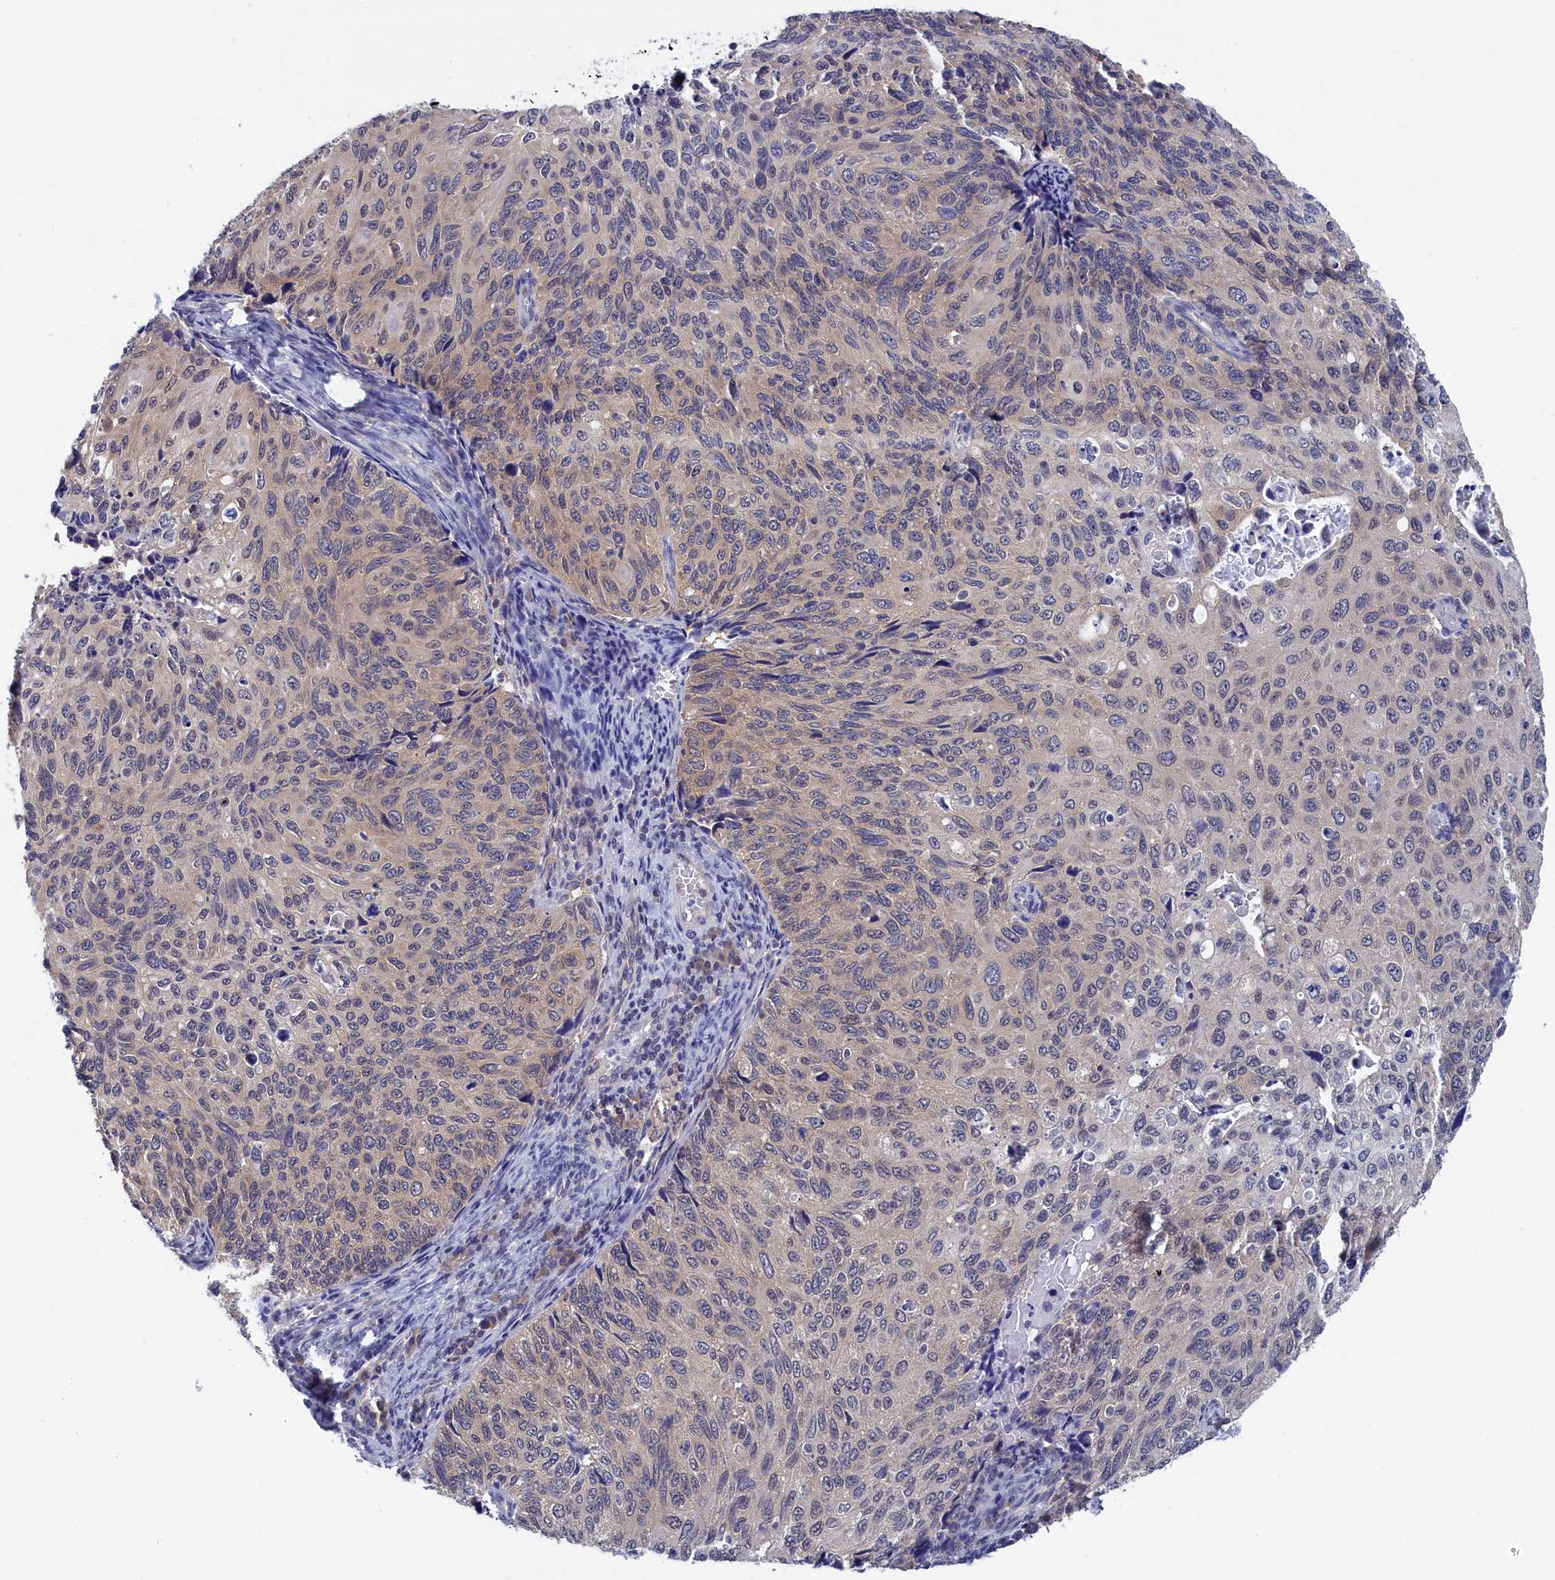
{"staining": {"intensity": "weak", "quantity": "25%-75%", "location": "cytoplasmic/membranous"}, "tissue": "cervical cancer", "cell_type": "Tumor cells", "image_type": "cancer", "snomed": [{"axis": "morphology", "description": "Squamous cell carcinoma, NOS"}, {"axis": "topography", "description": "Cervix"}], "caption": "High-power microscopy captured an immunohistochemistry (IHC) micrograph of cervical cancer (squamous cell carcinoma), revealing weak cytoplasmic/membranous staining in approximately 25%-75% of tumor cells.", "gene": "PGP", "patient": {"sex": "female", "age": 70}}